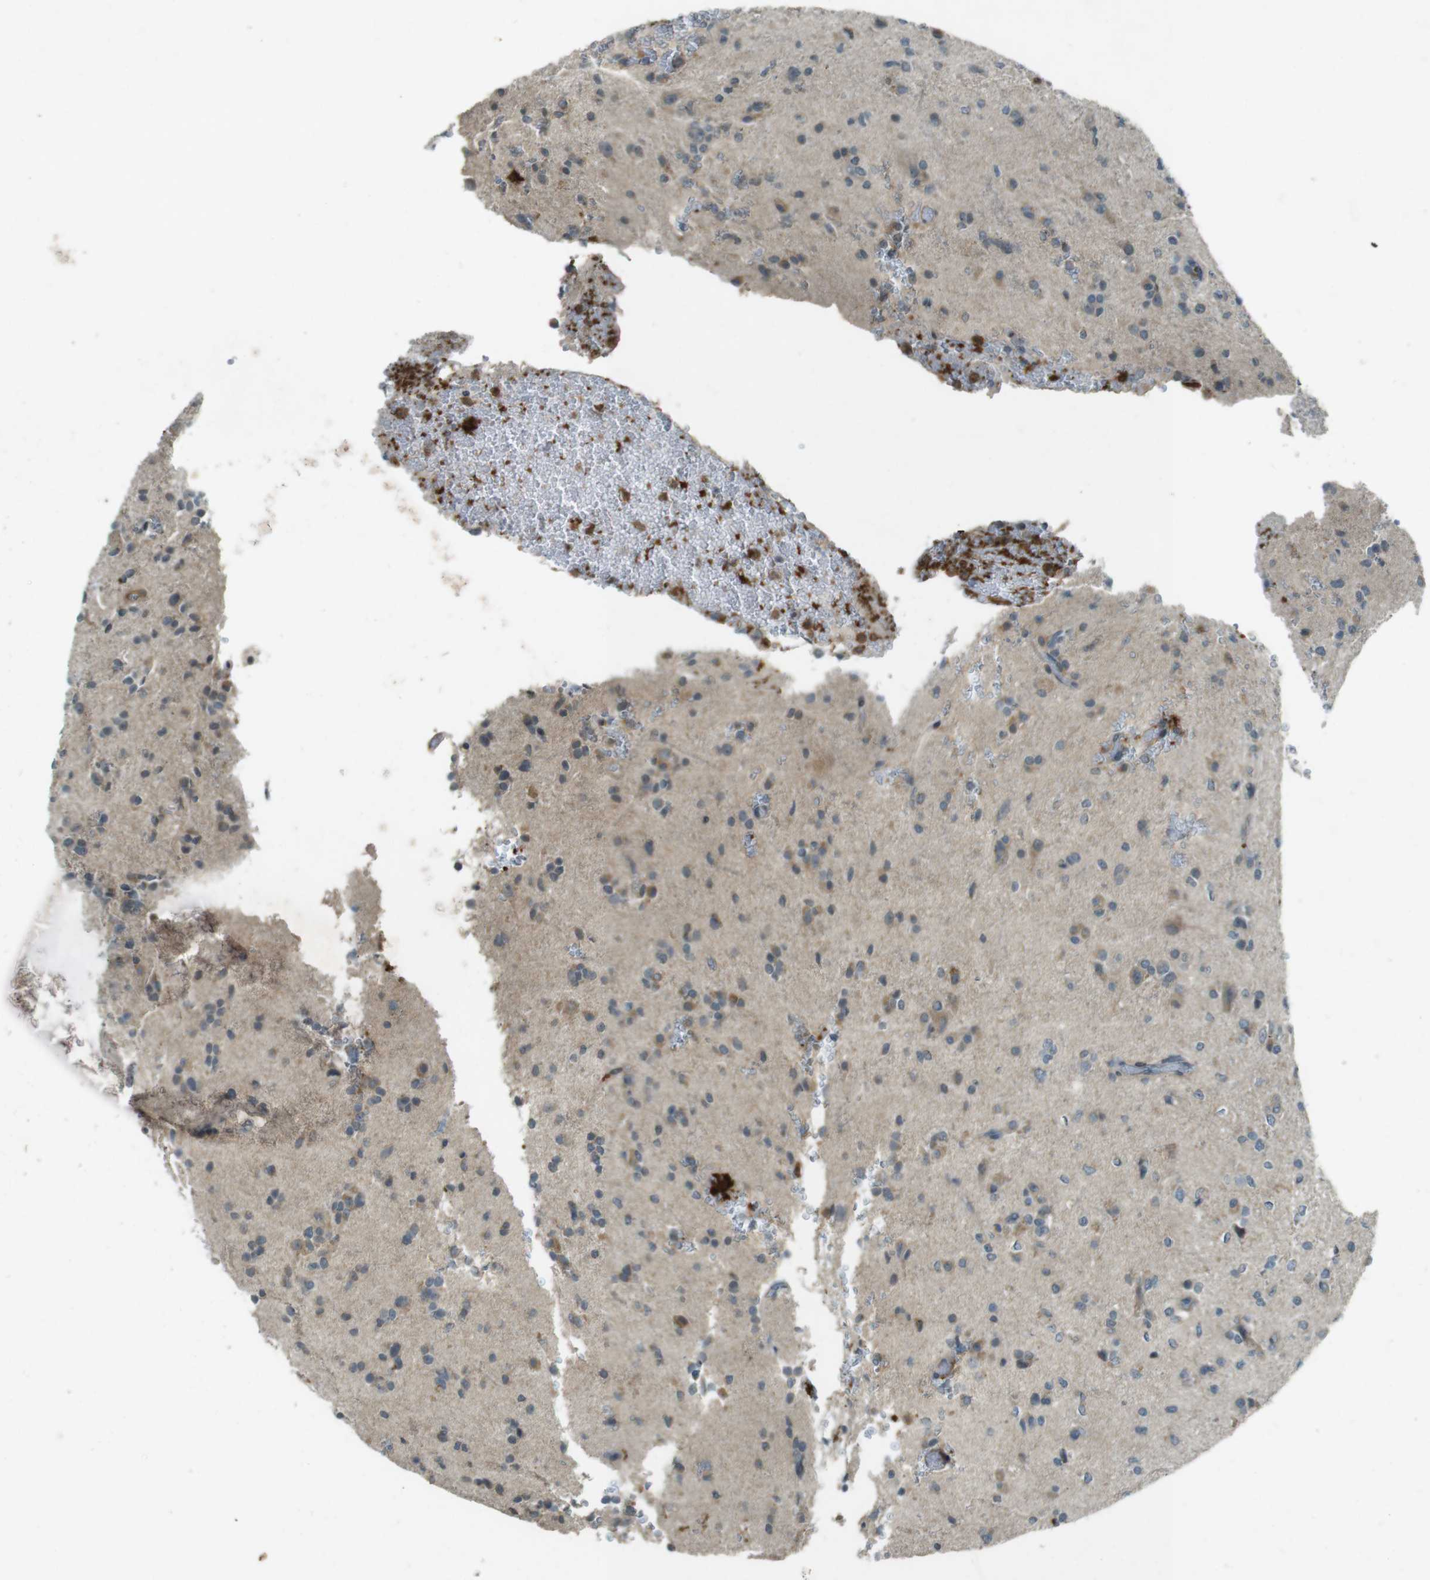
{"staining": {"intensity": "weak", "quantity": "25%-75%", "location": "cytoplasmic/membranous"}, "tissue": "glioma", "cell_type": "Tumor cells", "image_type": "cancer", "snomed": [{"axis": "morphology", "description": "Glioma, malignant, High grade"}, {"axis": "topography", "description": "Brain"}], "caption": "The image reveals staining of glioma, revealing weak cytoplasmic/membranous protein staining (brown color) within tumor cells. Ihc stains the protein of interest in brown and the nuclei are stained blue.", "gene": "ZYX", "patient": {"sex": "male", "age": 47}}